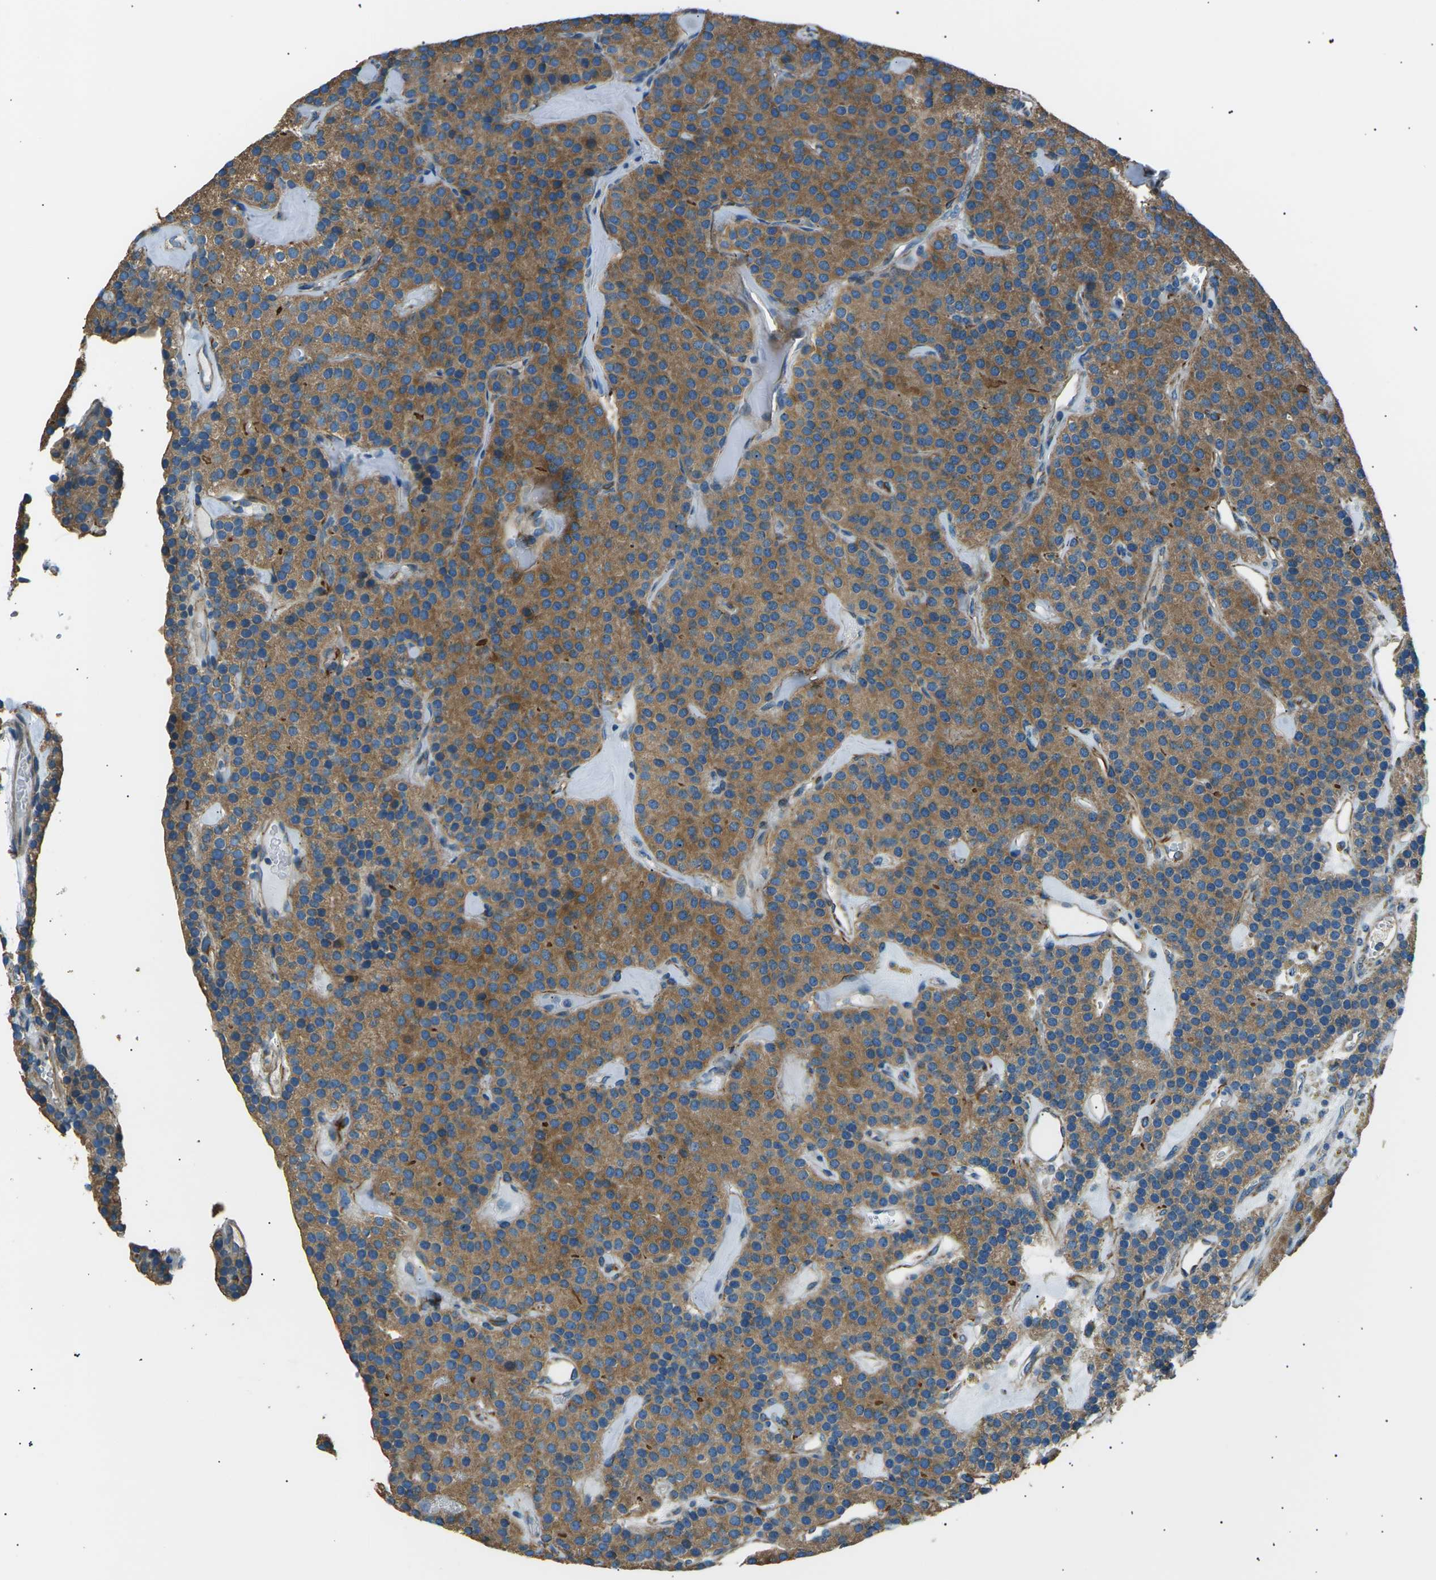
{"staining": {"intensity": "moderate", "quantity": ">75%", "location": "cytoplasmic/membranous"}, "tissue": "parathyroid gland", "cell_type": "Glandular cells", "image_type": "normal", "snomed": [{"axis": "morphology", "description": "Normal tissue, NOS"}, {"axis": "morphology", "description": "Adenoma, NOS"}, {"axis": "topography", "description": "Parathyroid gland"}], "caption": "A brown stain shows moderate cytoplasmic/membranous expression of a protein in glandular cells of unremarkable human parathyroid gland. The staining is performed using DAB (3,3'-diaminobenzidine) brown chromogen to label protein expression. The nuclei are counter-stained blue using hematoxylin.", "gene": "SLK", "patient": {"sex": "female", "age": 86}}